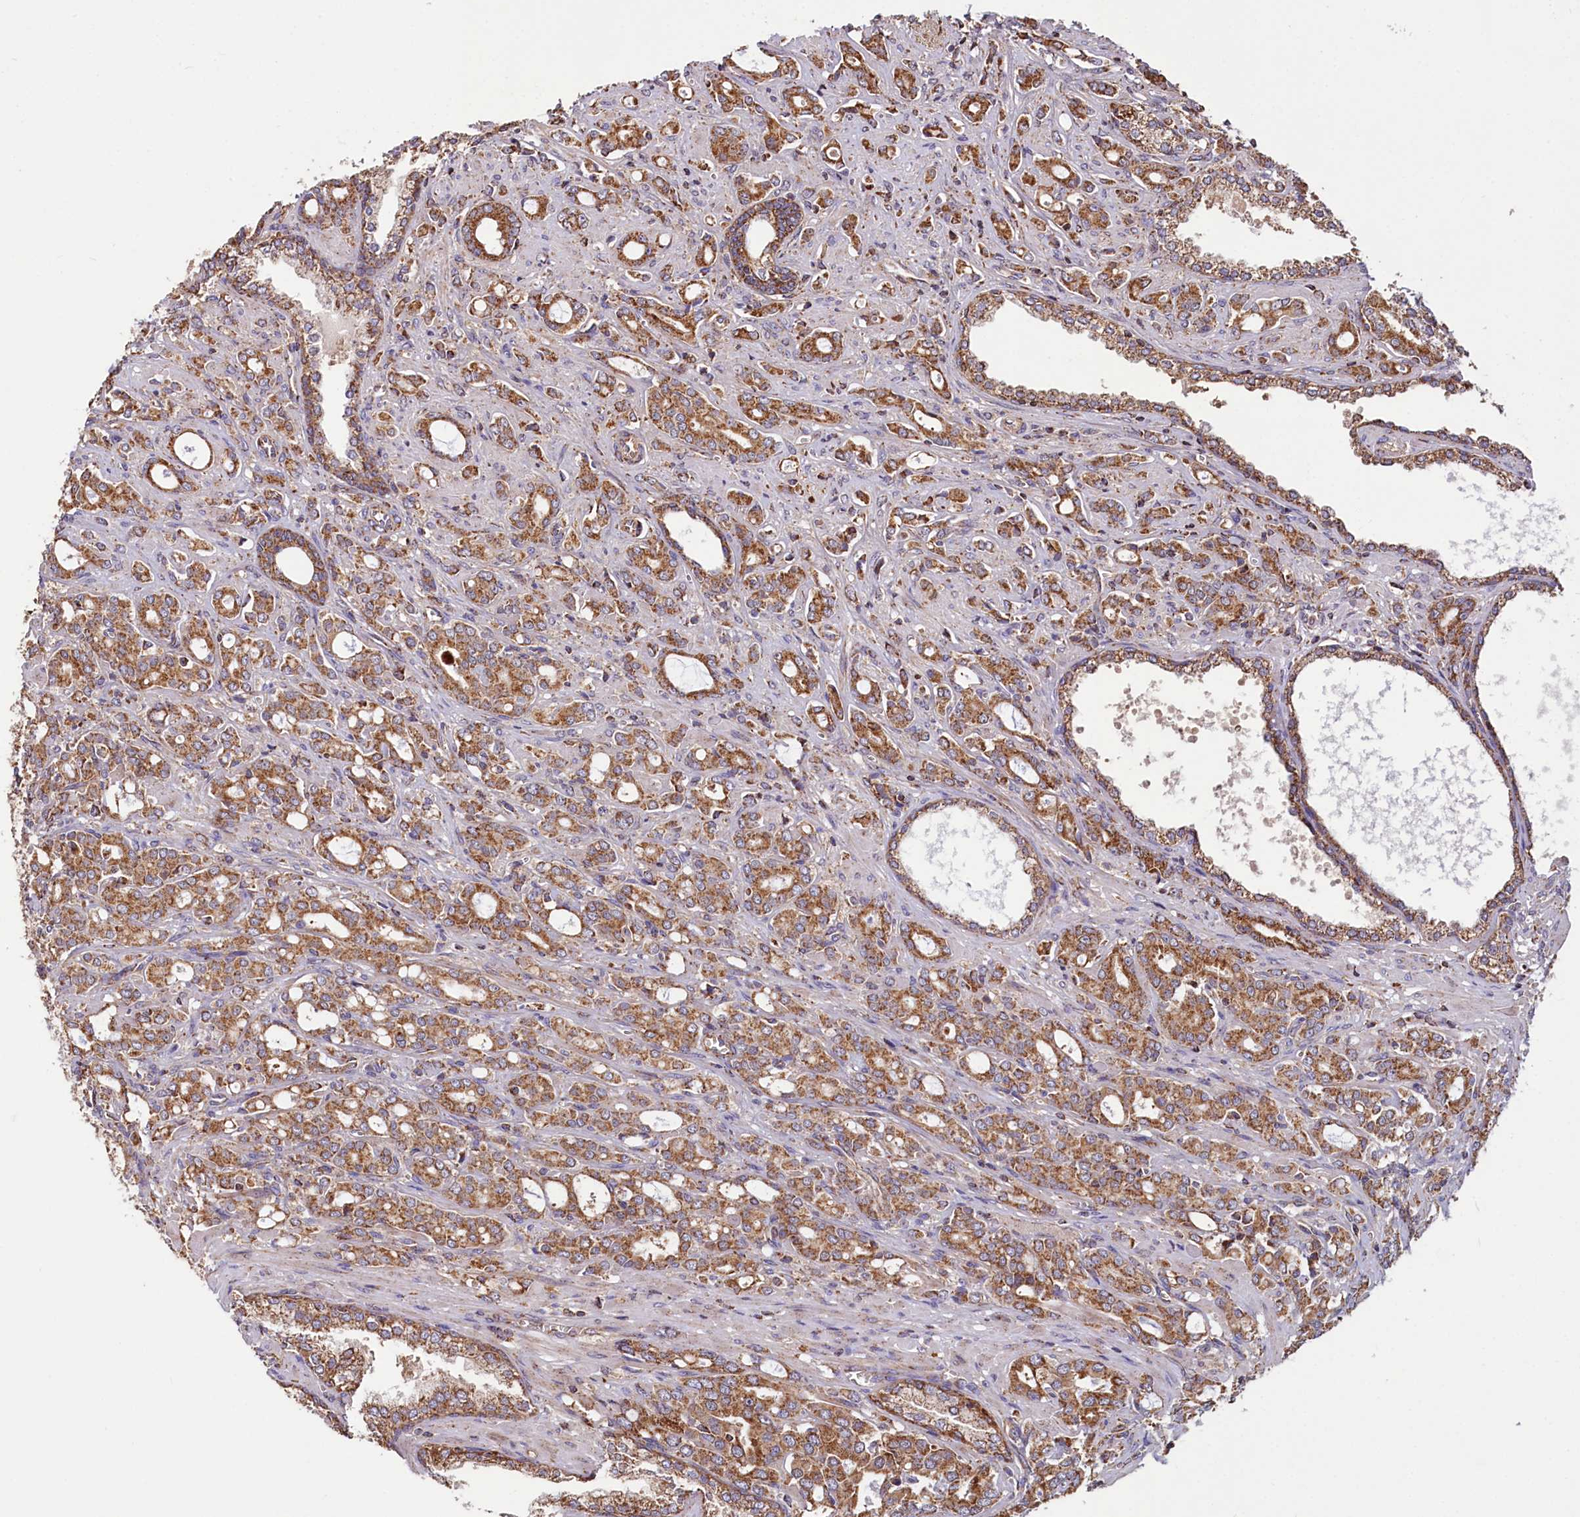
{"staining": {"intensity": "strong", "quantity": ">75%", "location": "cytoplasmic/membranous"}, "tissue": "prostate cancer", "cell_type": "Tumor cells", "image_type": "cancer", "snomed": [{"axis": "morphology", "description": "Adenocarcinoma, High grade"}, {"axis": "topography", "description": "Prostate"}], "caption": "Immunohistochemistry (IHC) image of prostate cancer (adenocarcinoma (high-grade)) stained for a protein (brown), which exhibits high levels of strong cytoplasmic/membranous expression in approximately >75% of tumor cells.", "gene": "NUDT15", "patient": {"sex": "male", "age": 72}}